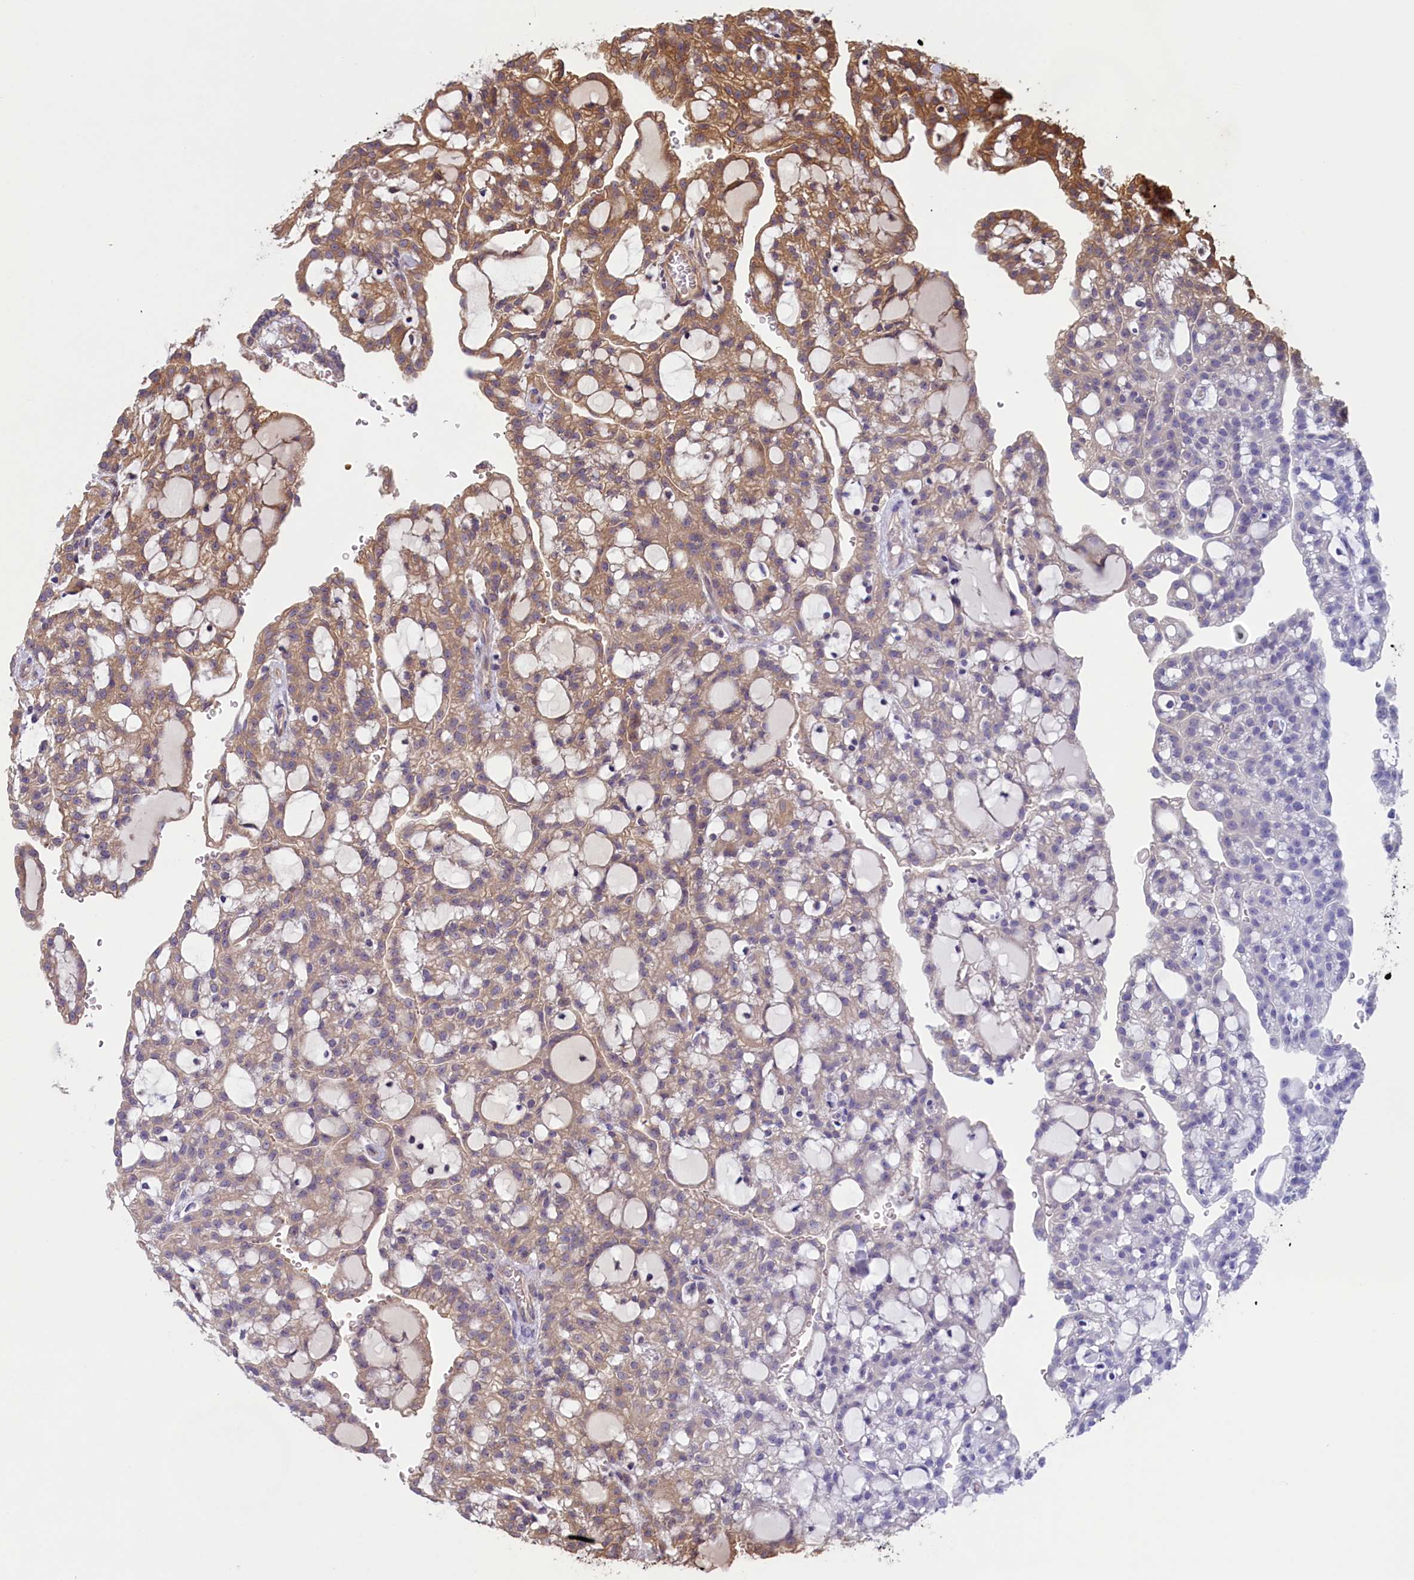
{"staining": {"intensity": "moderate", "quantity": "25%-75%", "location": "cytoplasmic/membranous"}, "tissue": "renal cancer", "cell_type": "Tumor cells", "image_type": "cancer", "snomed": [{"axis": "morphology", "description": "Adenocarcinoma, NOS"}, {"axis": "topography", "description": "Kidney"}], "caption": "A high-resolution histopathology image shows IHC staining of renal cancer (adenocarcinoma), which exhibits moderate cytoplasmic/membranous expression in about 25%-75% of tumor cells. The staining was performed using DAB (3,3'-diaminobenzidine) to visualize the protein expression in brown, while the nuclei were stained in blue with hematoxylin (Magnification: 20x).", "gene": "CIAO2B", "patient": {"sex": "male", "age": 63}}